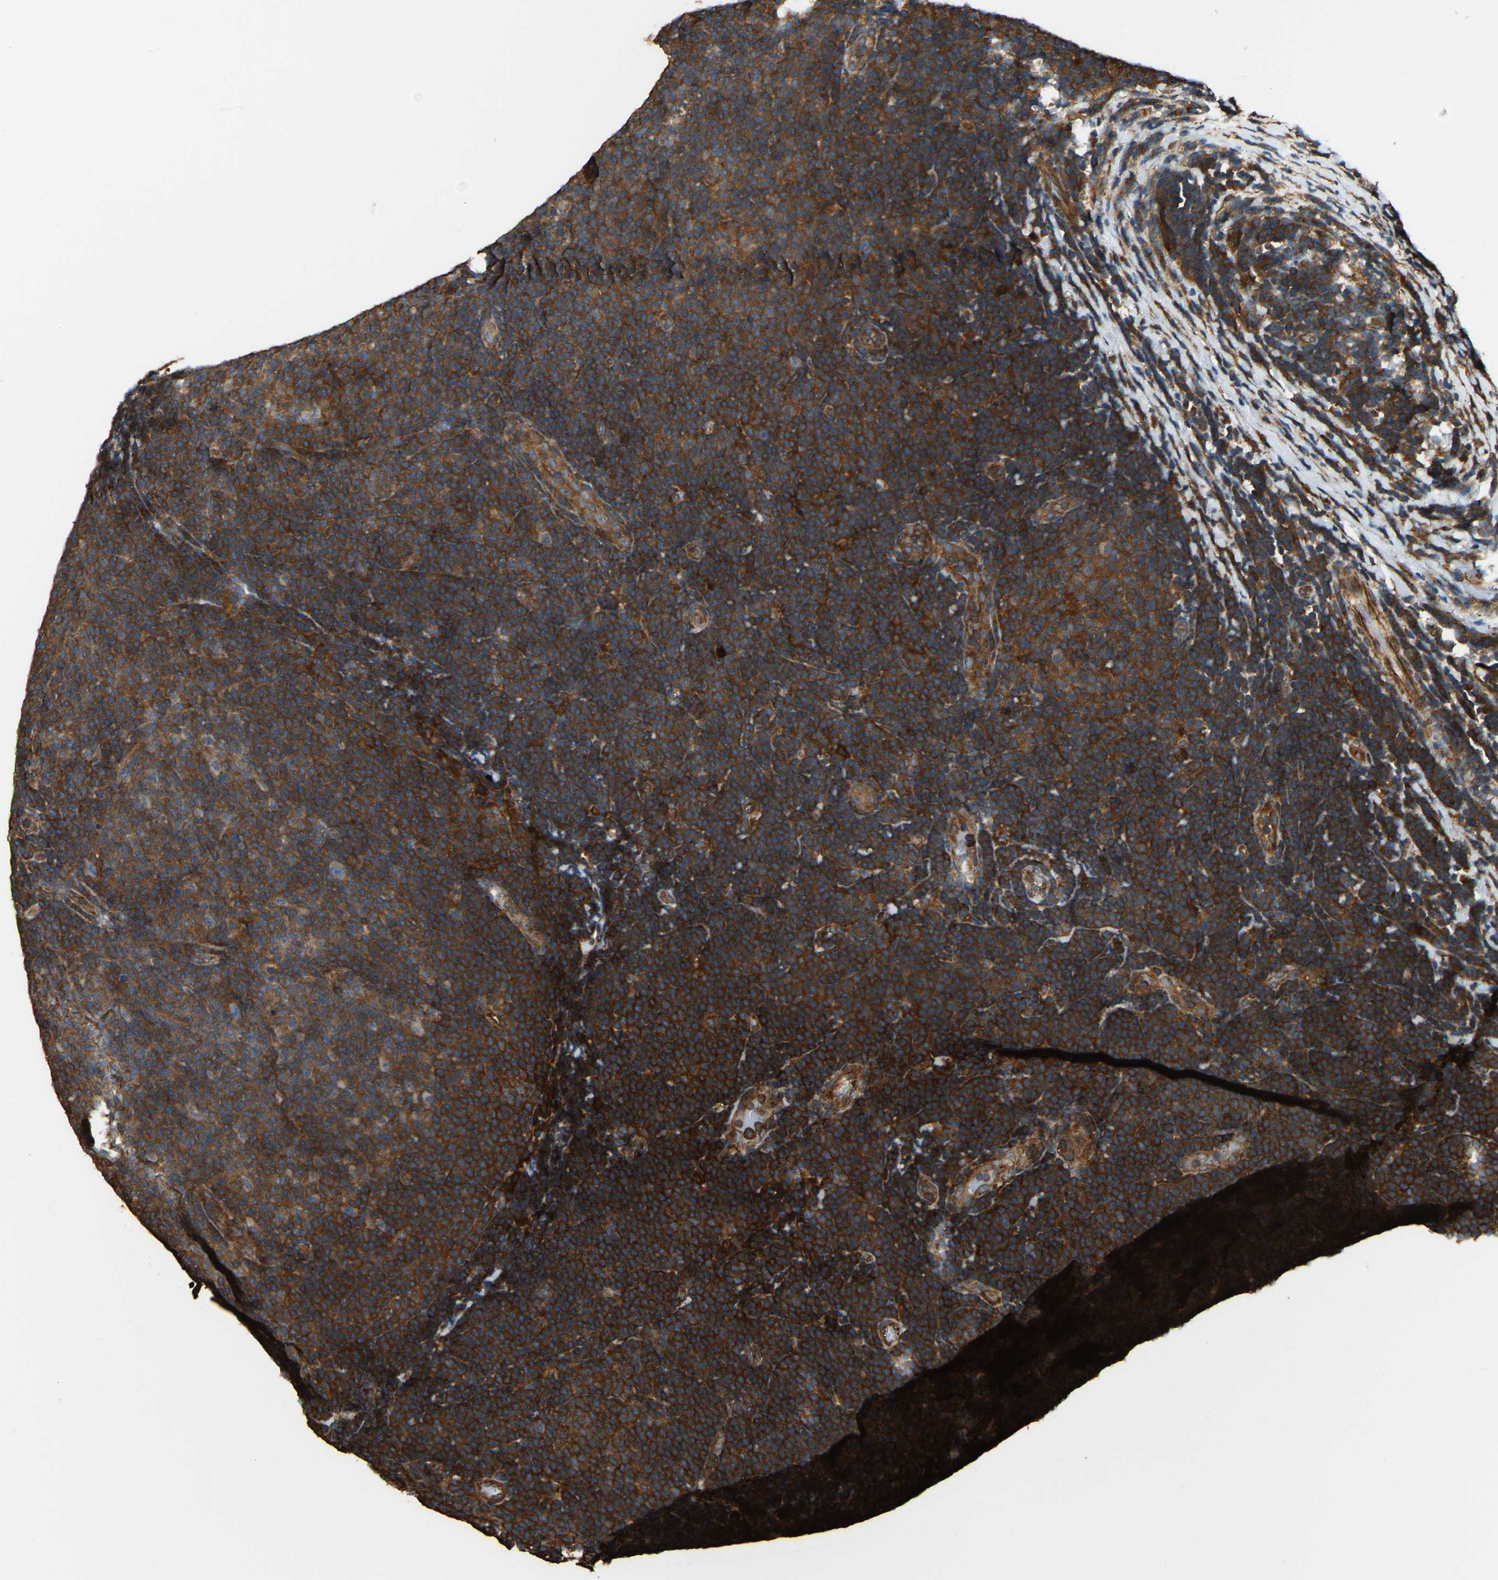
{"staining": {"intensity": "strong", "quantity": ">75%", "location": "cytoplasmic/membranous"}, "tissue": "lymphoma", "cell_type": "Tumor cells", "image_type": "cancer", "snomed": [{"axis": "morphology", "description": "Malignant lymphoma, non-Hodgkin's type, Low grade"}, {"axis": "topography", "description": "Lymph node"}], "caption": "Immunohistochemistry staining of malignant lymphoma, non-Hodgkin's type (low-grade), which demonstrates high levels of strong cytoplasmic/membranous staining in approximately >75% of tumor cells indicating strong cytoplasmic/membranous protein expression. The staining was performed using DAB (brown) for protein detection and nuclei were counterstained in hematoxylin (blue).", "gene": "SAMD9L", "patient": {"sex": "male", "age": 83}}